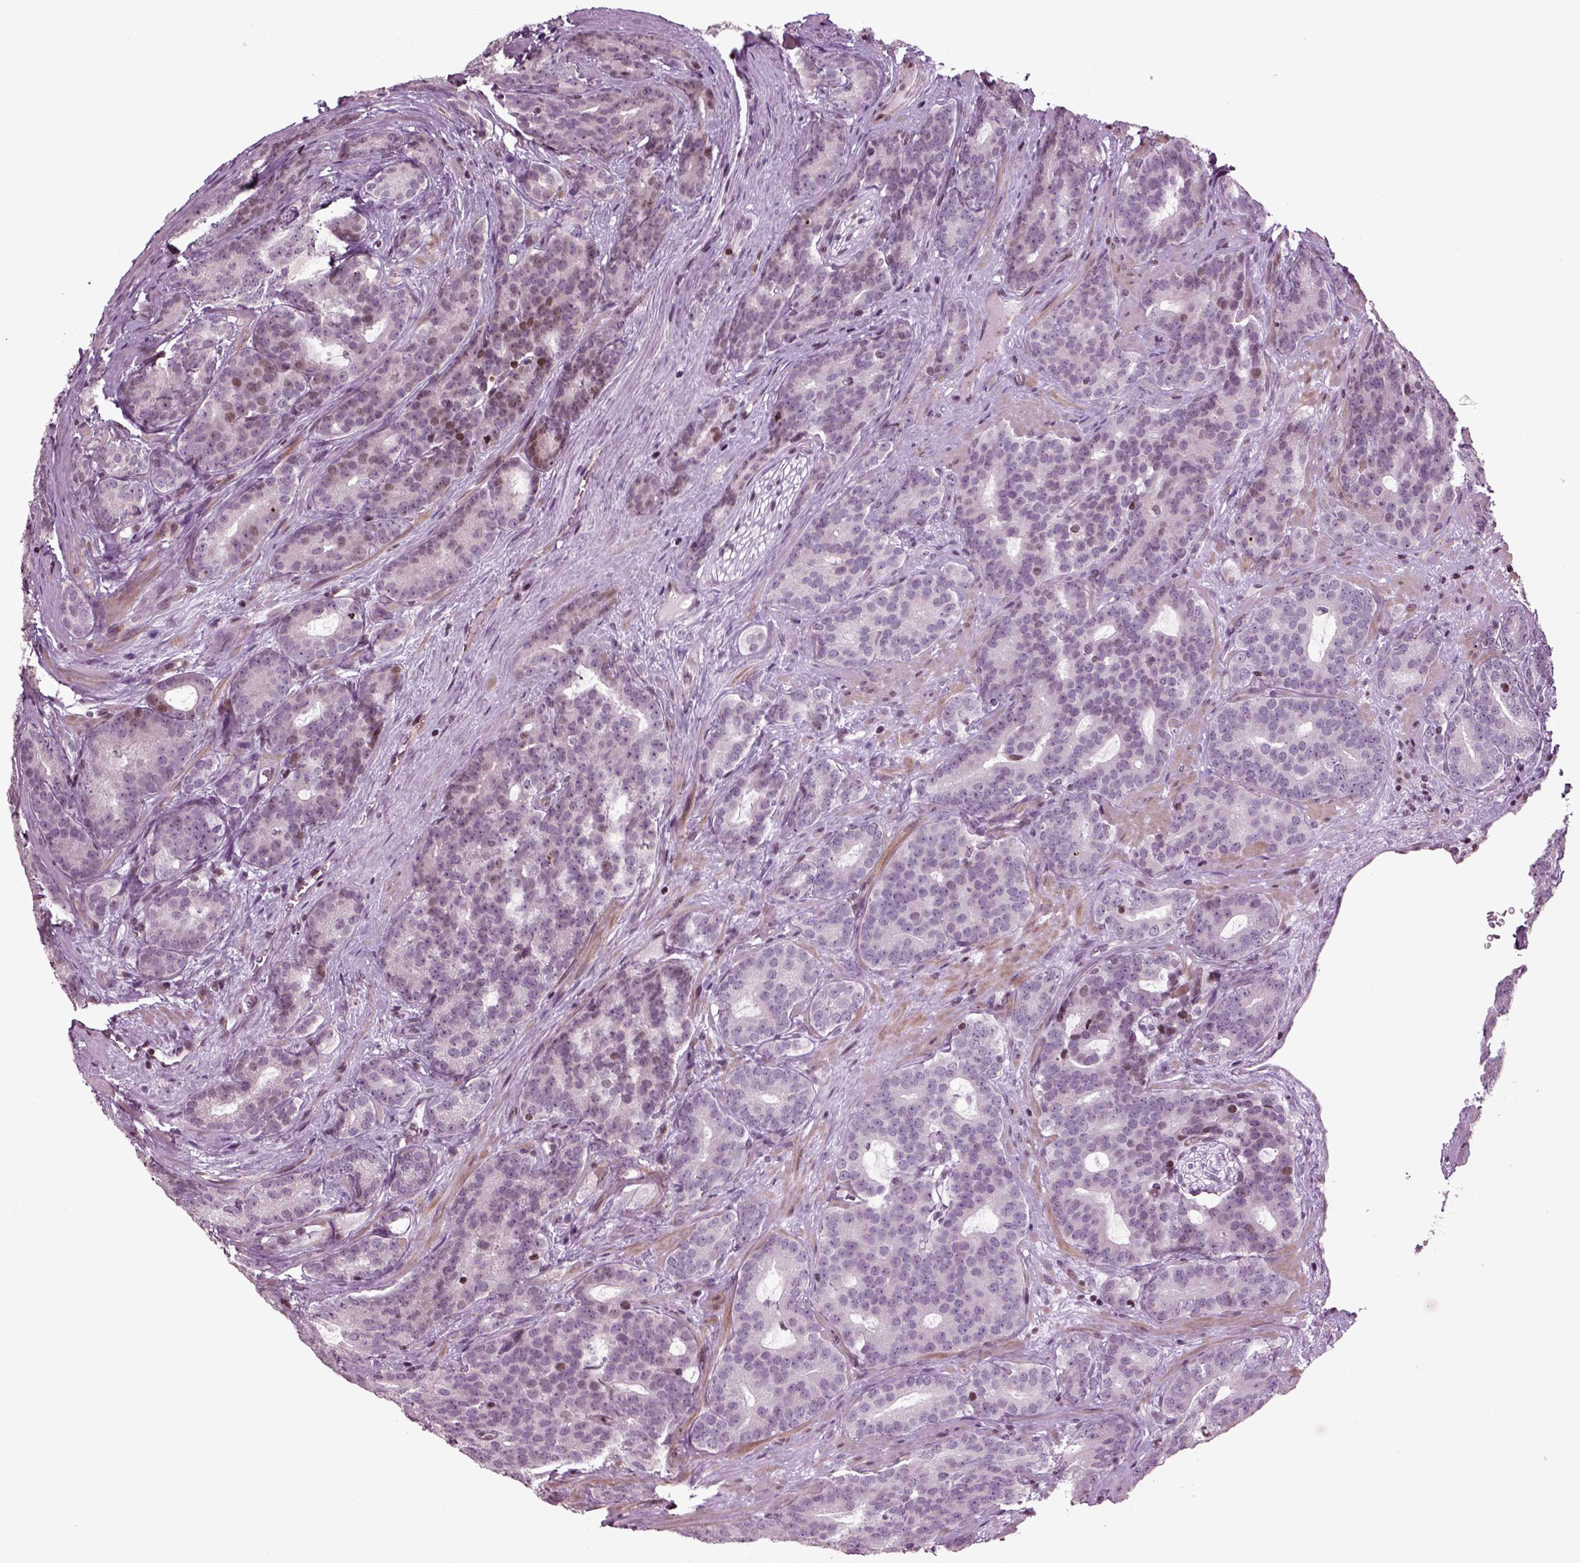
{"staining": {"intensity": "moderate", "quantity": "<25%", "location": "nuclear"}, "tissue": "prostate cancer", "cell_type": "Tumor cells", "image_type": "cancer", "snomed": [{"axis": "morphology", "description": "Adenocarcinoma, NOS"}, {"axis": "topography", "description": "Prostate"}], "caption": "Protein staining of adenocarcinoma (prostate) tissue displays moderate nuclear staining in approximately <25% of tumor cells.", "gene": "HEYL", "patient": {"sex": "male", "age": 71}}